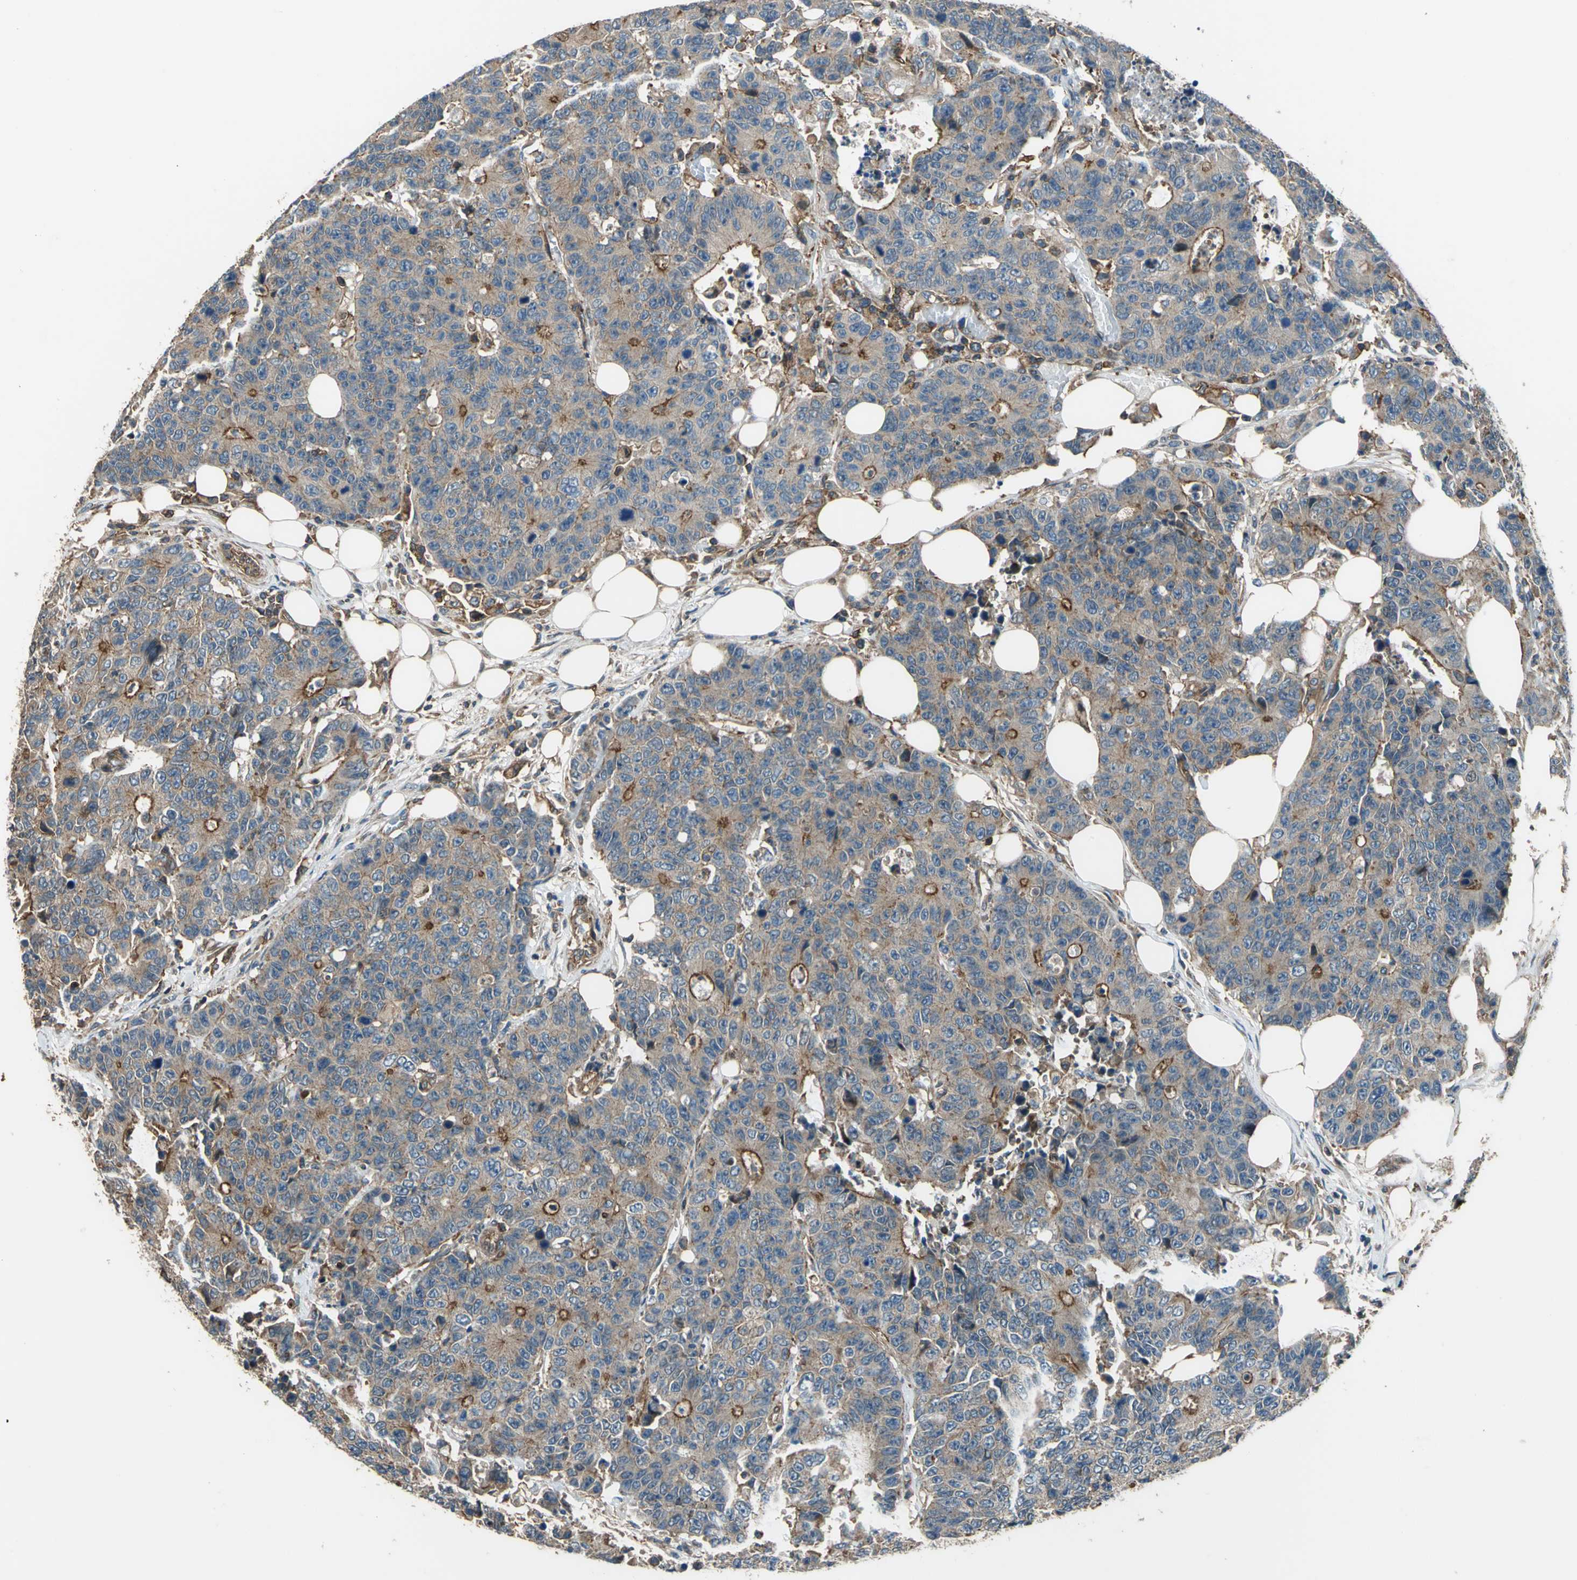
{"staining": {"intensity": "strong", "quantity": ">75%", "location": "cytoplasmic/membranous"}, "tissue": "colorectal cancer", "cell_type": "Tumor cells", "image_type": "cancer", "snomed": [{"axis": "morphology", "description": "Adenocarcinoma, NOS"}, {"axis": "topography", "description": "Colon"}], "caption": "Immunohistochemical staining of adenocarcinoma (colorectal) demonstrates high levels of strong cytoplasmic/membranous expression in approximately >75% of tumor cells.", "gene": "PARVA", "patient": {"sex": "female", "age": 86}}